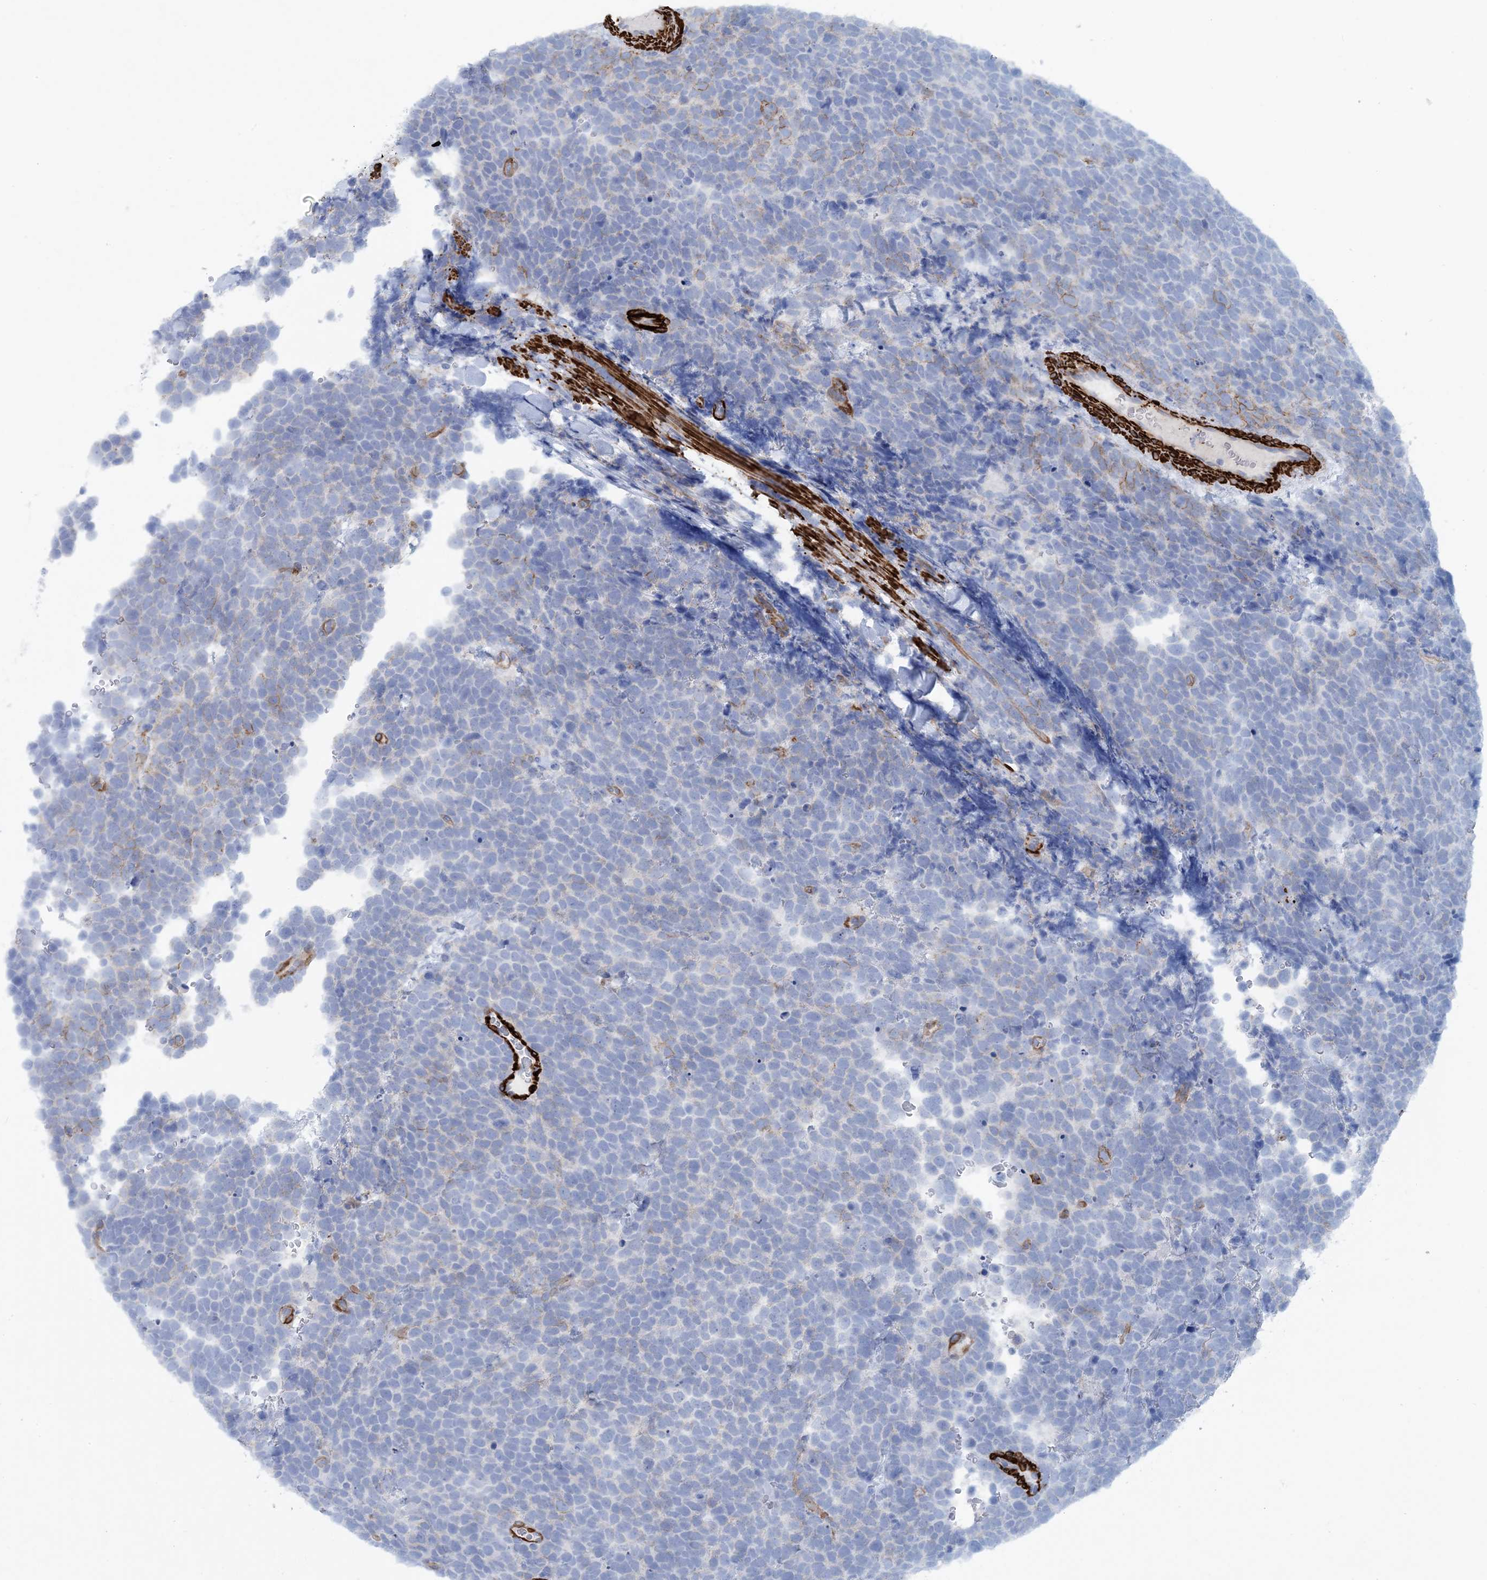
{"staining": {"intensity": "negative", "quantity": "none", "location": "none"}, "tissue": "urothelial cancer", "cell_type": "Tumor cells", "image_type": "cancer", "snomed": [{"axis": "morphology", "description": "Urothelial carcinoma, High grade"}, {"axis": "topography", "description": "Urinary bladder"}], "caption": "Protein analysis of urothelial cancer demonstrates no significant staining in tumor cells.", "gene": "SHANK1", "patient": {"sex": "female", "age": 82}}